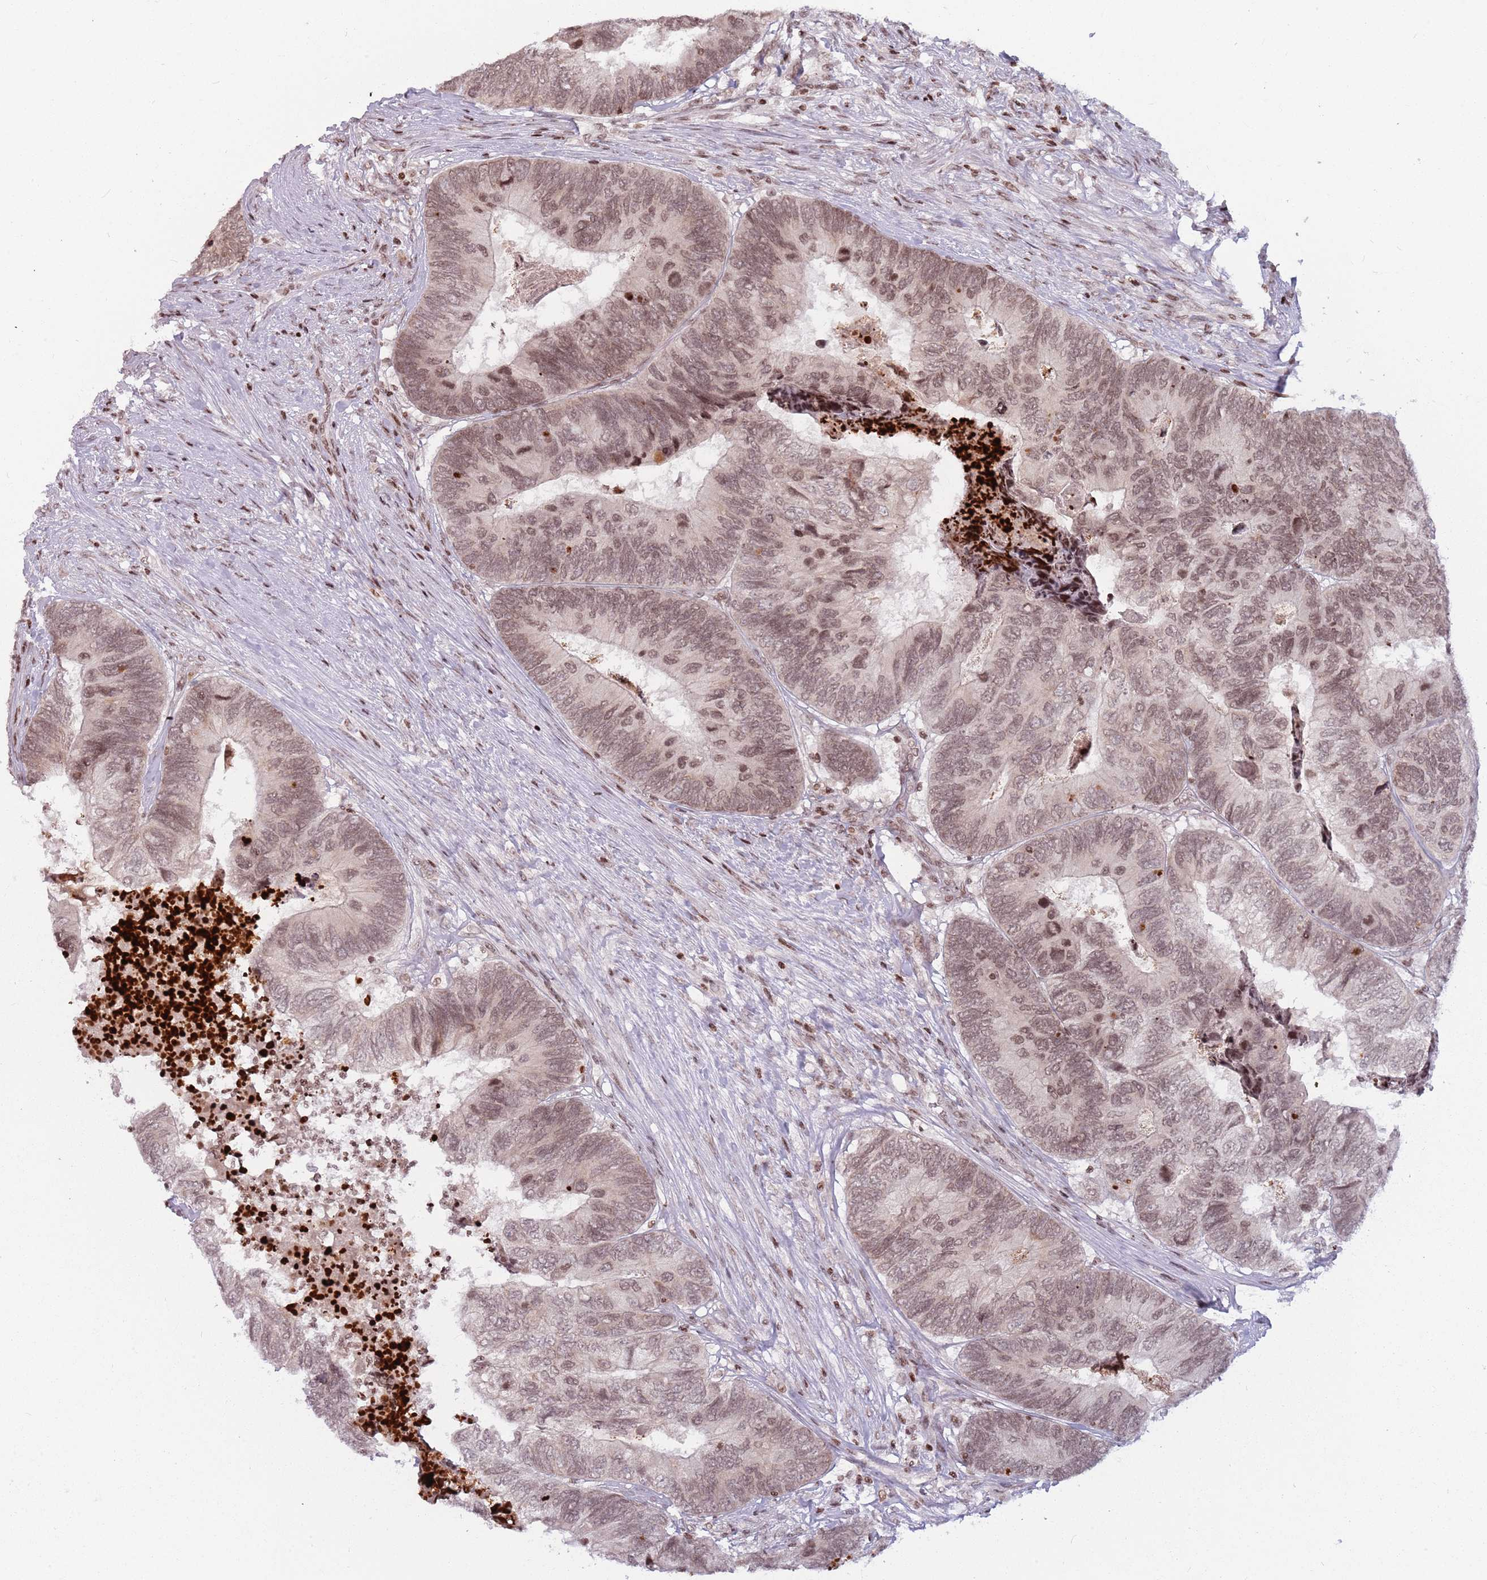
{"staining": {"intensity": "moderate", "quantity": ">75%", "location": "nuclear"}, "tissue": "colorectal cancer", "cell_type": "Tumor cells", "image_type": "cancer", "snomed": [{"axis": "morphology", "description": "Adenocarcinoma, NOS"}, {"axis": "topography", "description": "Colon"}], "caption": "Protein positivity by immunohistochemistry (IHC) shows moderate nuclear positivity in about >75% of tumor cells in colorectal cancer.", "gene": "SH3RF3", "patient": {"sex": "female", "age": 67}}